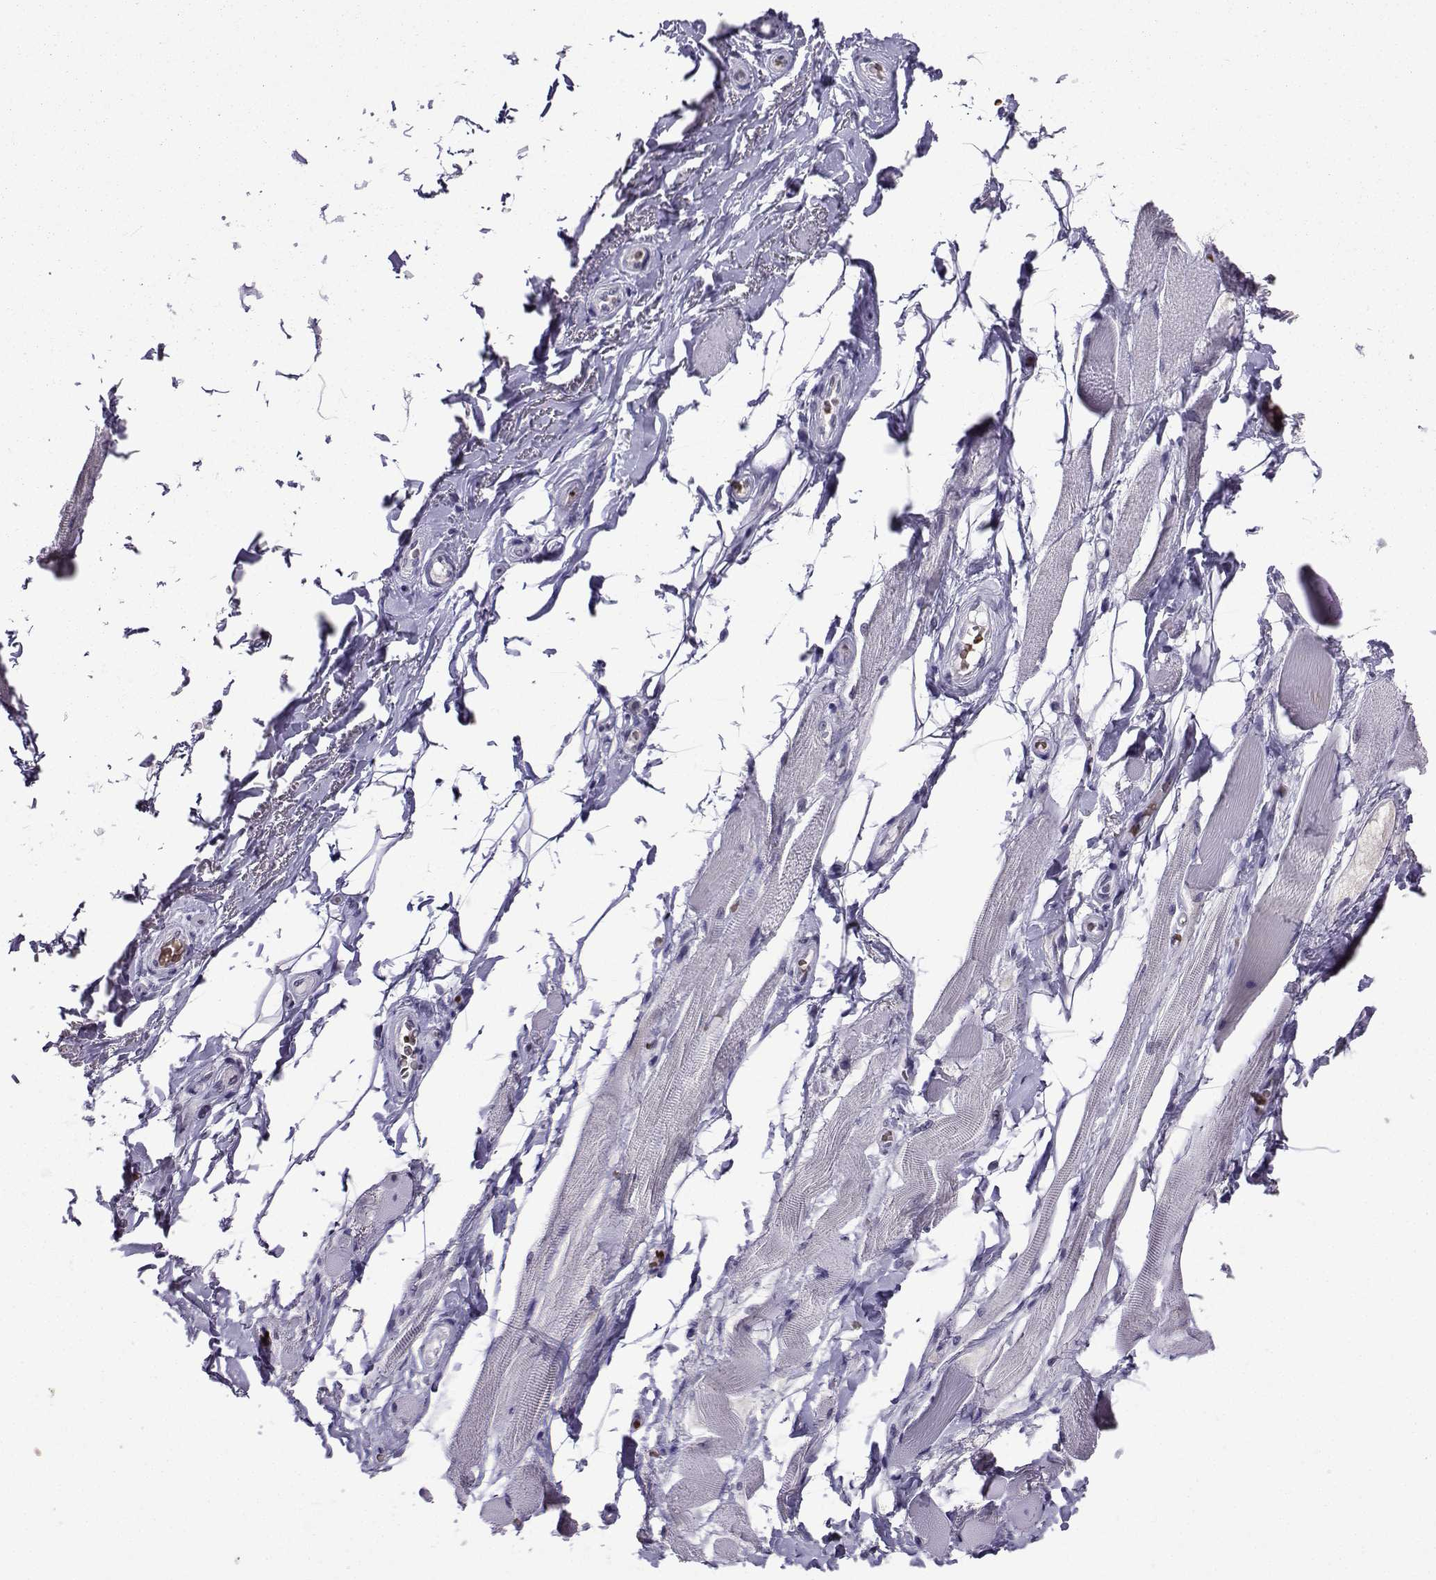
{"staining": {"intensity": "negative", "quantity": "none", "location": "none"}, "tissue": "adipose tissue", "cell_type": "Adipocytes", "image_type": "normal", "snomed": [{"axis": "morphology", "description": "Normal tissue, NOS"}, {"axis": "topography", "description": "Anal"}, {"axis": "topography", "description": "Peripheral nerve tissue"}], "caption": "Normal adipose tissue was stained to show a protein in brown. There is no significant positivity in adipocytes. (DAB (3,3'-diaminobenzidine) immunohistochemistry, high magnification).", "gene": "LRFN2", "patient": {"sex": "male", "age": 53}}